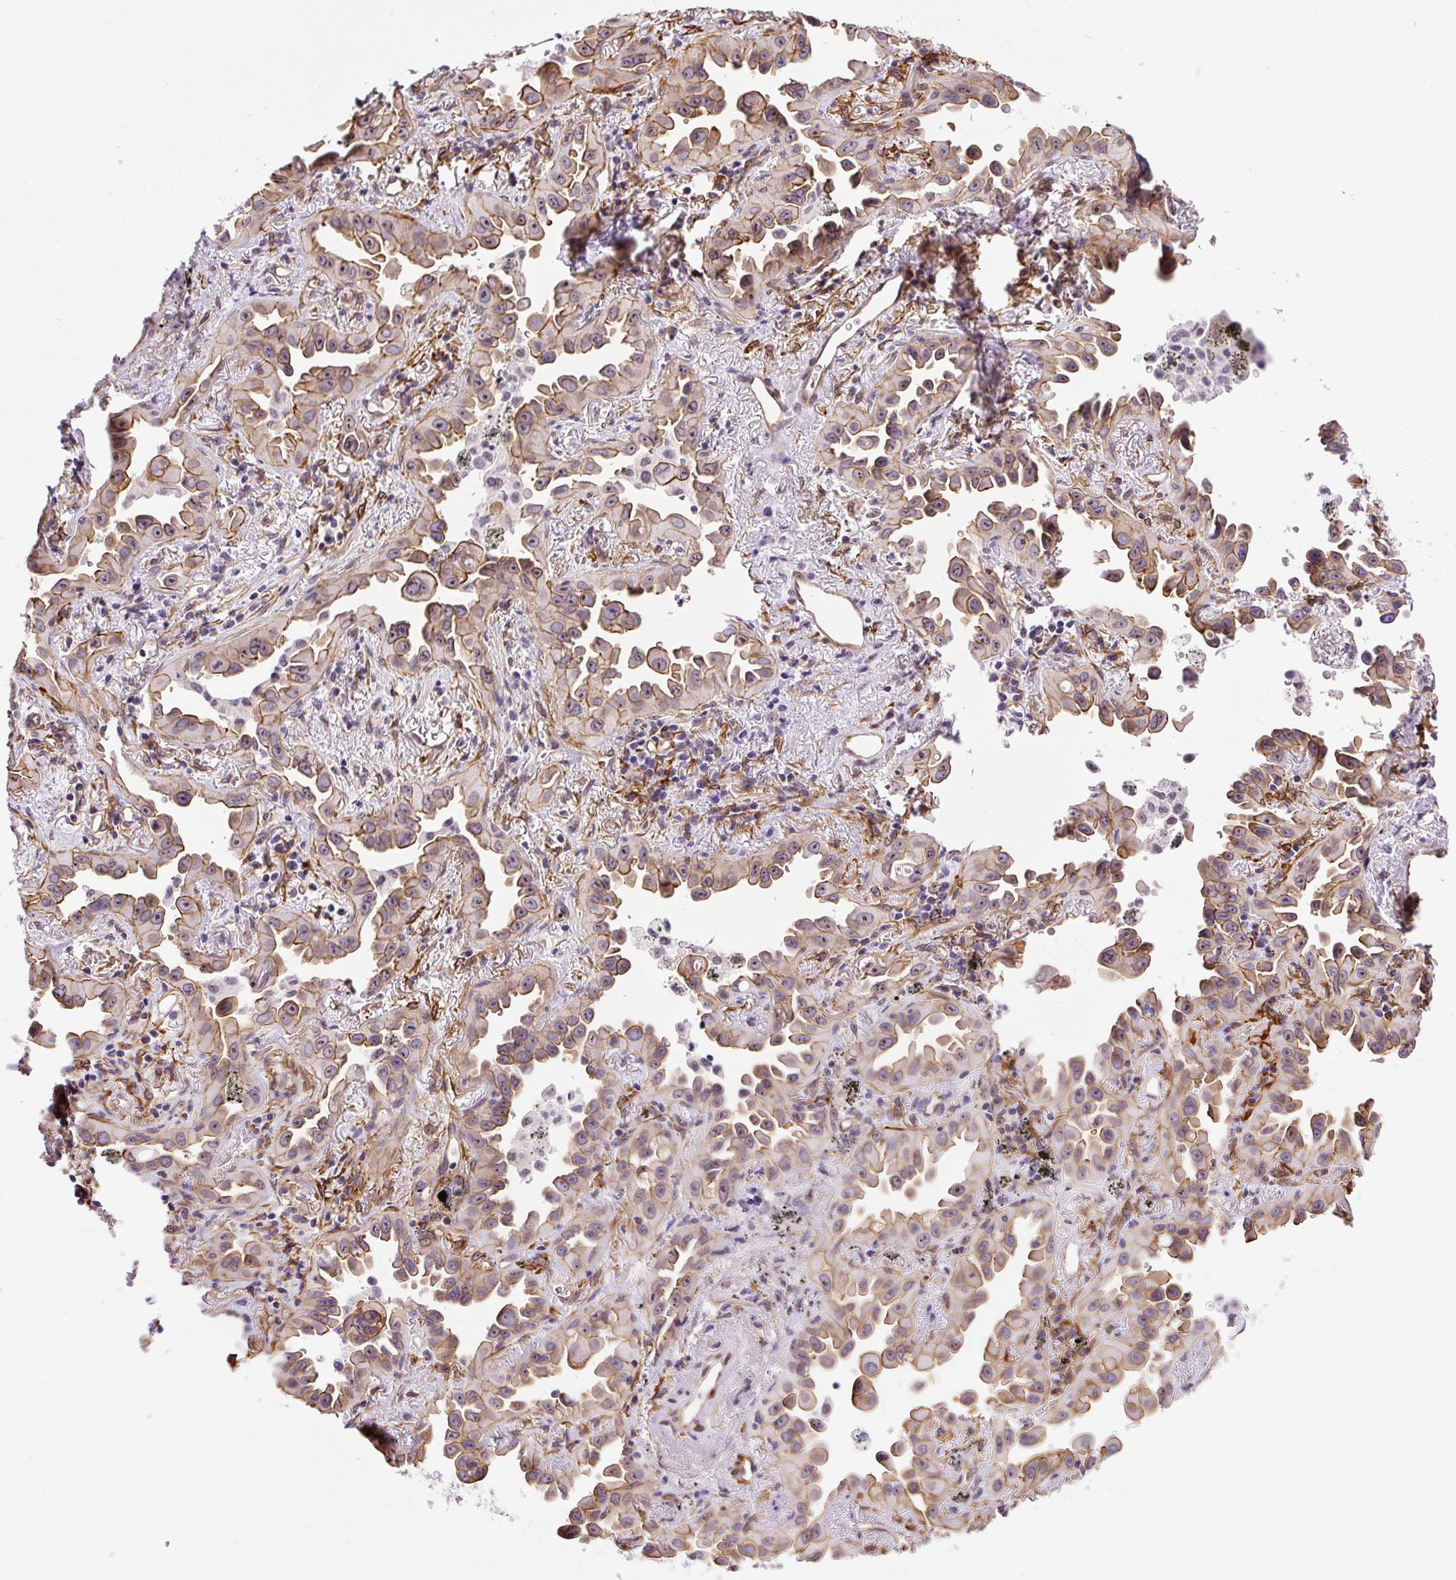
{"staining": {"intensity": "moderate", "quantity": "25%-75%", "location": "cytoplasmic/membranous,nuclear"}, "tissue": "lung cancer", "cell_type": "Tumor cells", "image_type": "cancer", "snomed": [{"axis": "morphology", "description": "Adenocarcinoma, NOS"}, {"axis": "topography", "description": "Lung"}], "caption": "Immunohistochemistry (DAB) staining of adenocarcinoma (lung) shows moderate cytoplasmic/membranous and nuclear protein positivity in about 25%-75% of tumor cells. (IHC, brightfield microscopy, high magnification).", "gene": "MYO5C", "patient": {"sex": "male", "age": 68}}